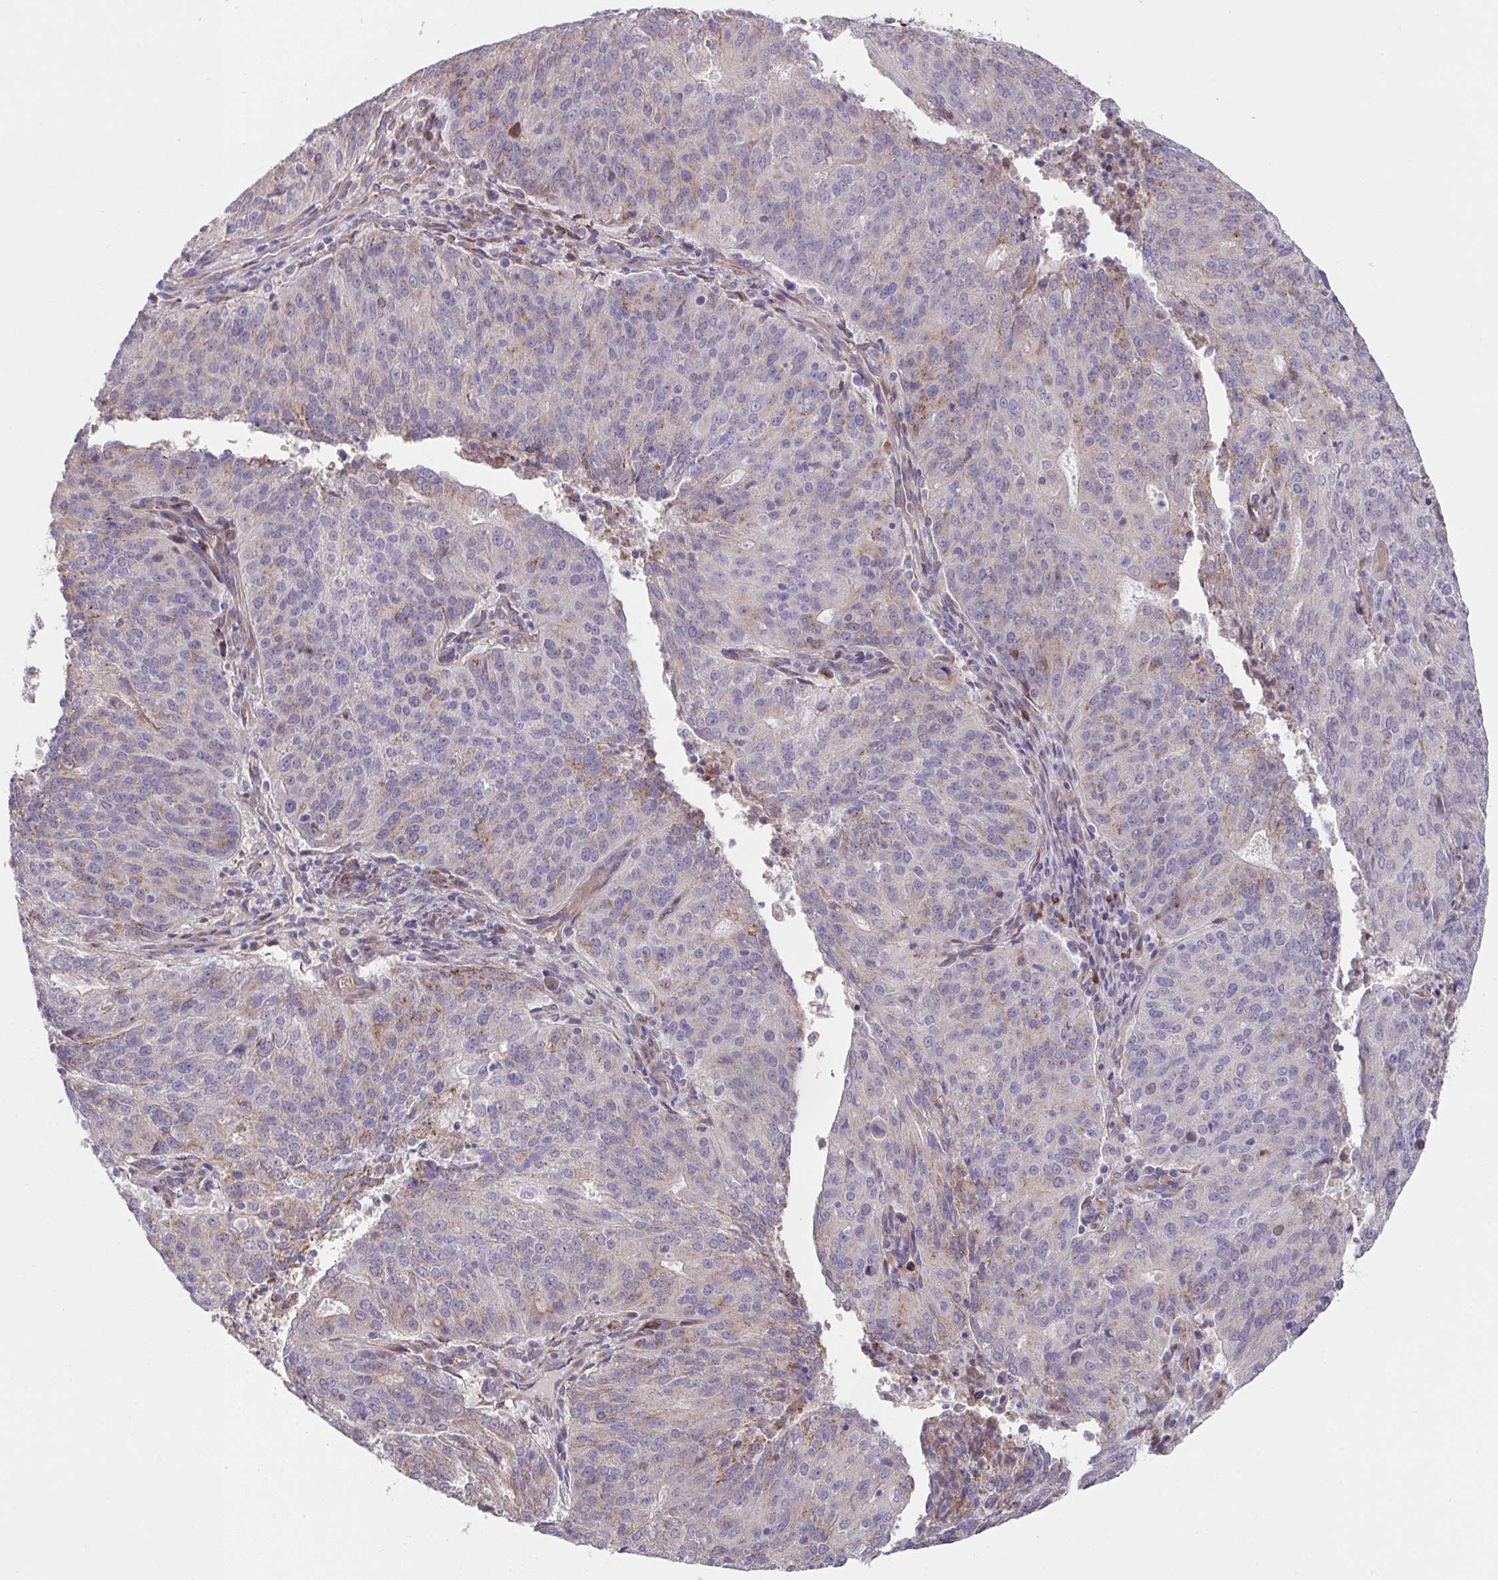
{"staining": {"intensity": "weak", "quantity": "<25%", "location": "cytoplasmic/membranous"}, "tissue": "endometrial cancer", "cell_type": "Tumor cells", "image_type": "cancer", "snomed": [{"axis": "morphology", "description": "Adenocarcinoma, NOS"}, {"axis": "topography", "description": "Endometrium"}], "caption": "Tumor cells show no significant positivity in adenocarcinoma (endometrial).", "gene": "MIA3", "patient": {"sex": "female", "age": 82}}